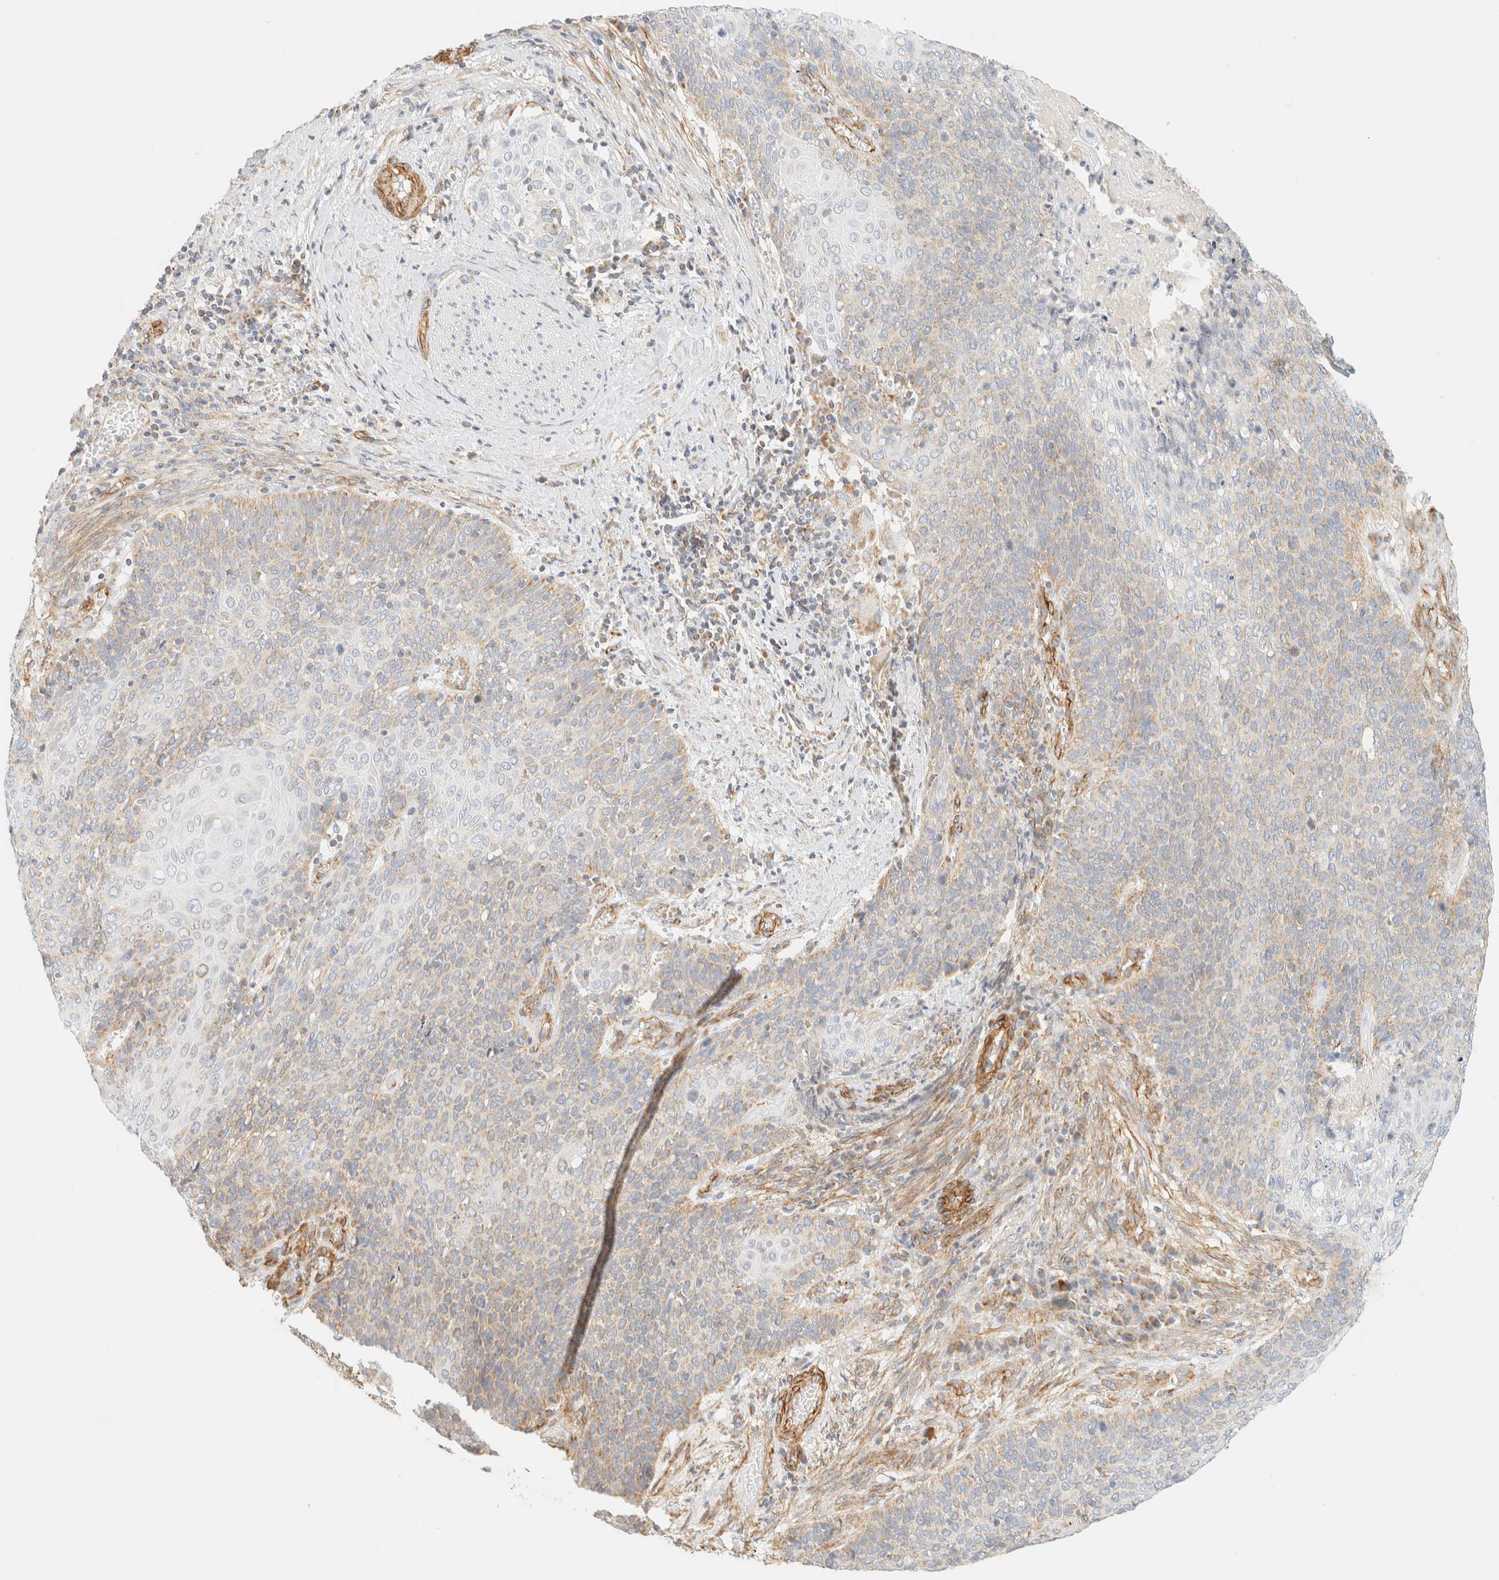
{"staining": {"intensity": "weak", "quantity": "<25%", "location": "cytoplasmic/membranous"}, "tissue": "cervical cancer", "cell_type": "Tumor cells", "image_type": "cancer", "snomed": [{"axis": "morphology", "description": "Squamous cell carcinoma, NOS"}, {"axis": "topography", "description": "Cervix"}], "caption": "Immunohistochemistry (IHC) image of neoplastic tissue: human cervical squamous cell carcinoma stained with DAB exhibits no significant protein staining in tumor cells. (DAB IHC with hematoxylin counter stain).", "gene": "MRM3", "patient": {"sex": "female", "age": 39}}